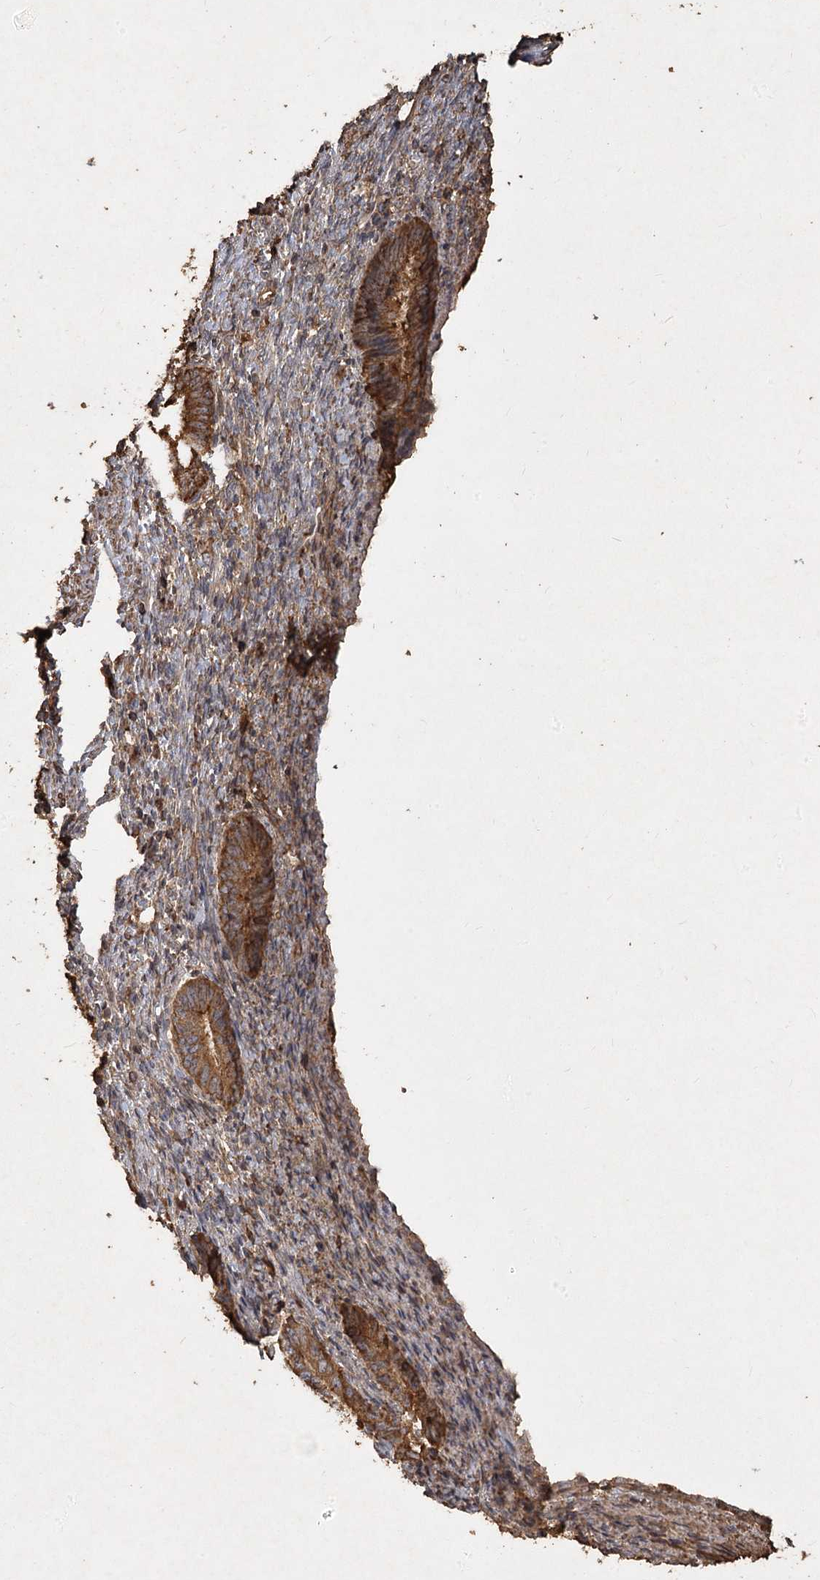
{"staining": {"intensity": "moderate", "quantity": ">75%", "location": "cytoplasmic/membranous"}, "tissue": "endometrial cancer", "cell_type": "Tumor cells", "image_type": "cancer", "snomed": [{"axis": "morphology", "description": "Adenocarcinoma, NOS"}, {"axis": "topography", "description": "Endometrium"}], "caption": "A medium amount of moderate cytoplasmic/membranous positivity is identified in approximately >75% of tumor cells in endometrial cancer tissue. (brown staining indicates protein expression, while blue staining denotes nuclei).", "gene": "PIK3C2A", "patient": {"sex": "female", "age": 51}}